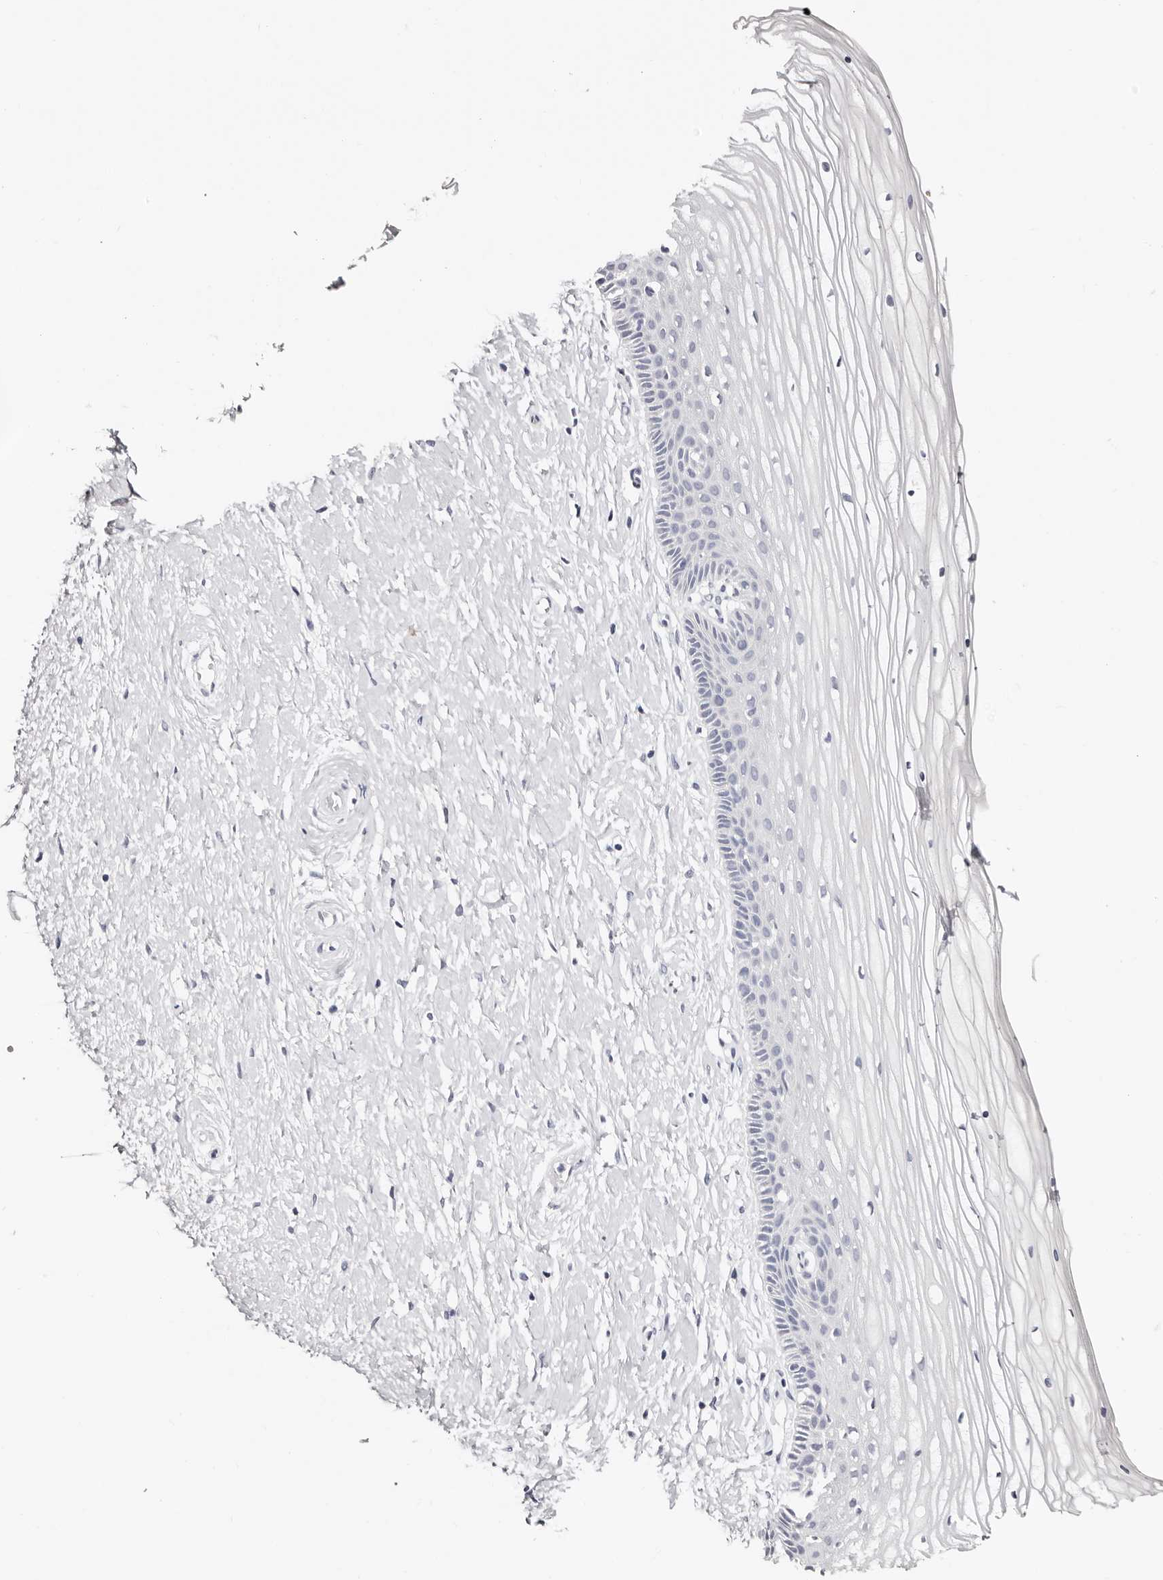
{"staining": {"intensity": "negative", "quantity": "none", "location": "none"}, "tissue": "vagina", "cell_type": "Squamous epithelial cells", "image_type": "normal", "snomed": [{"axis": "morphology", "description": "Normal tissue, NOS"}, {"axis": "topography", "description": "Vagina"}, {"axis": "topography", "description": "Cervix"}], "caption": "The micrograph reveals no staining of squamous epithelial cells in benign vagina.", "gene": "AKNAD1", "patient": {"sex": "female", "age": 40}}